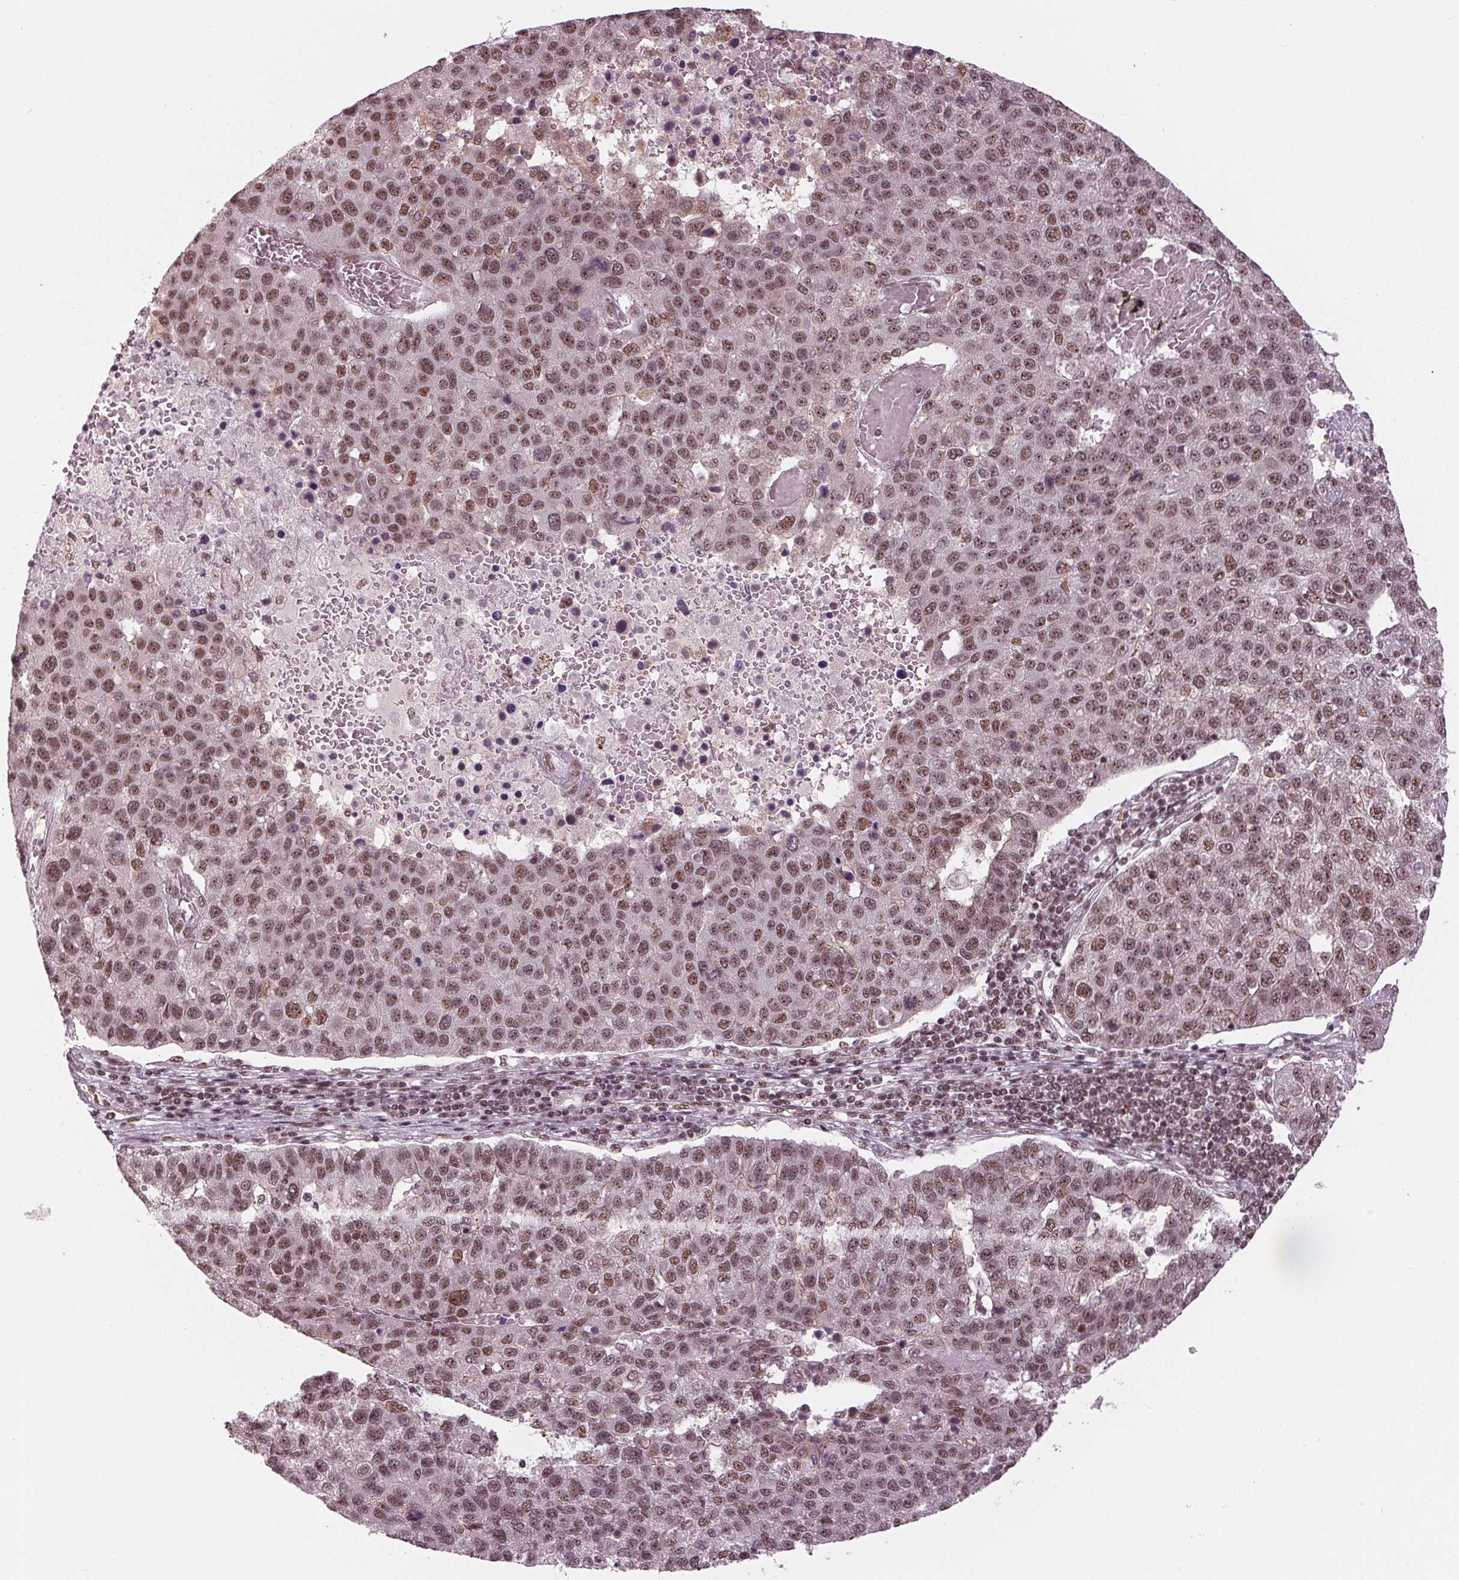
{"staining": {"intensity": "moderate", "quantity": ">75%", "location": "nuclear"}, "tissue": "pancreatic cancer", "cell_type": "Tumor cells", "image_type": "cancer", "snomed": [{"axis": "morphology", "description": "Adenocarcinoma, NOS"}, {"axis": "topography", "description": "Pancreas"}], "caption": "Moderate nuclear expression is appreciated in about >75% of tumor cells in pancreatic cancer (adenocarcinoma).", "gene": "LSM2", "patient": {"sex": "female", "age": 61}}